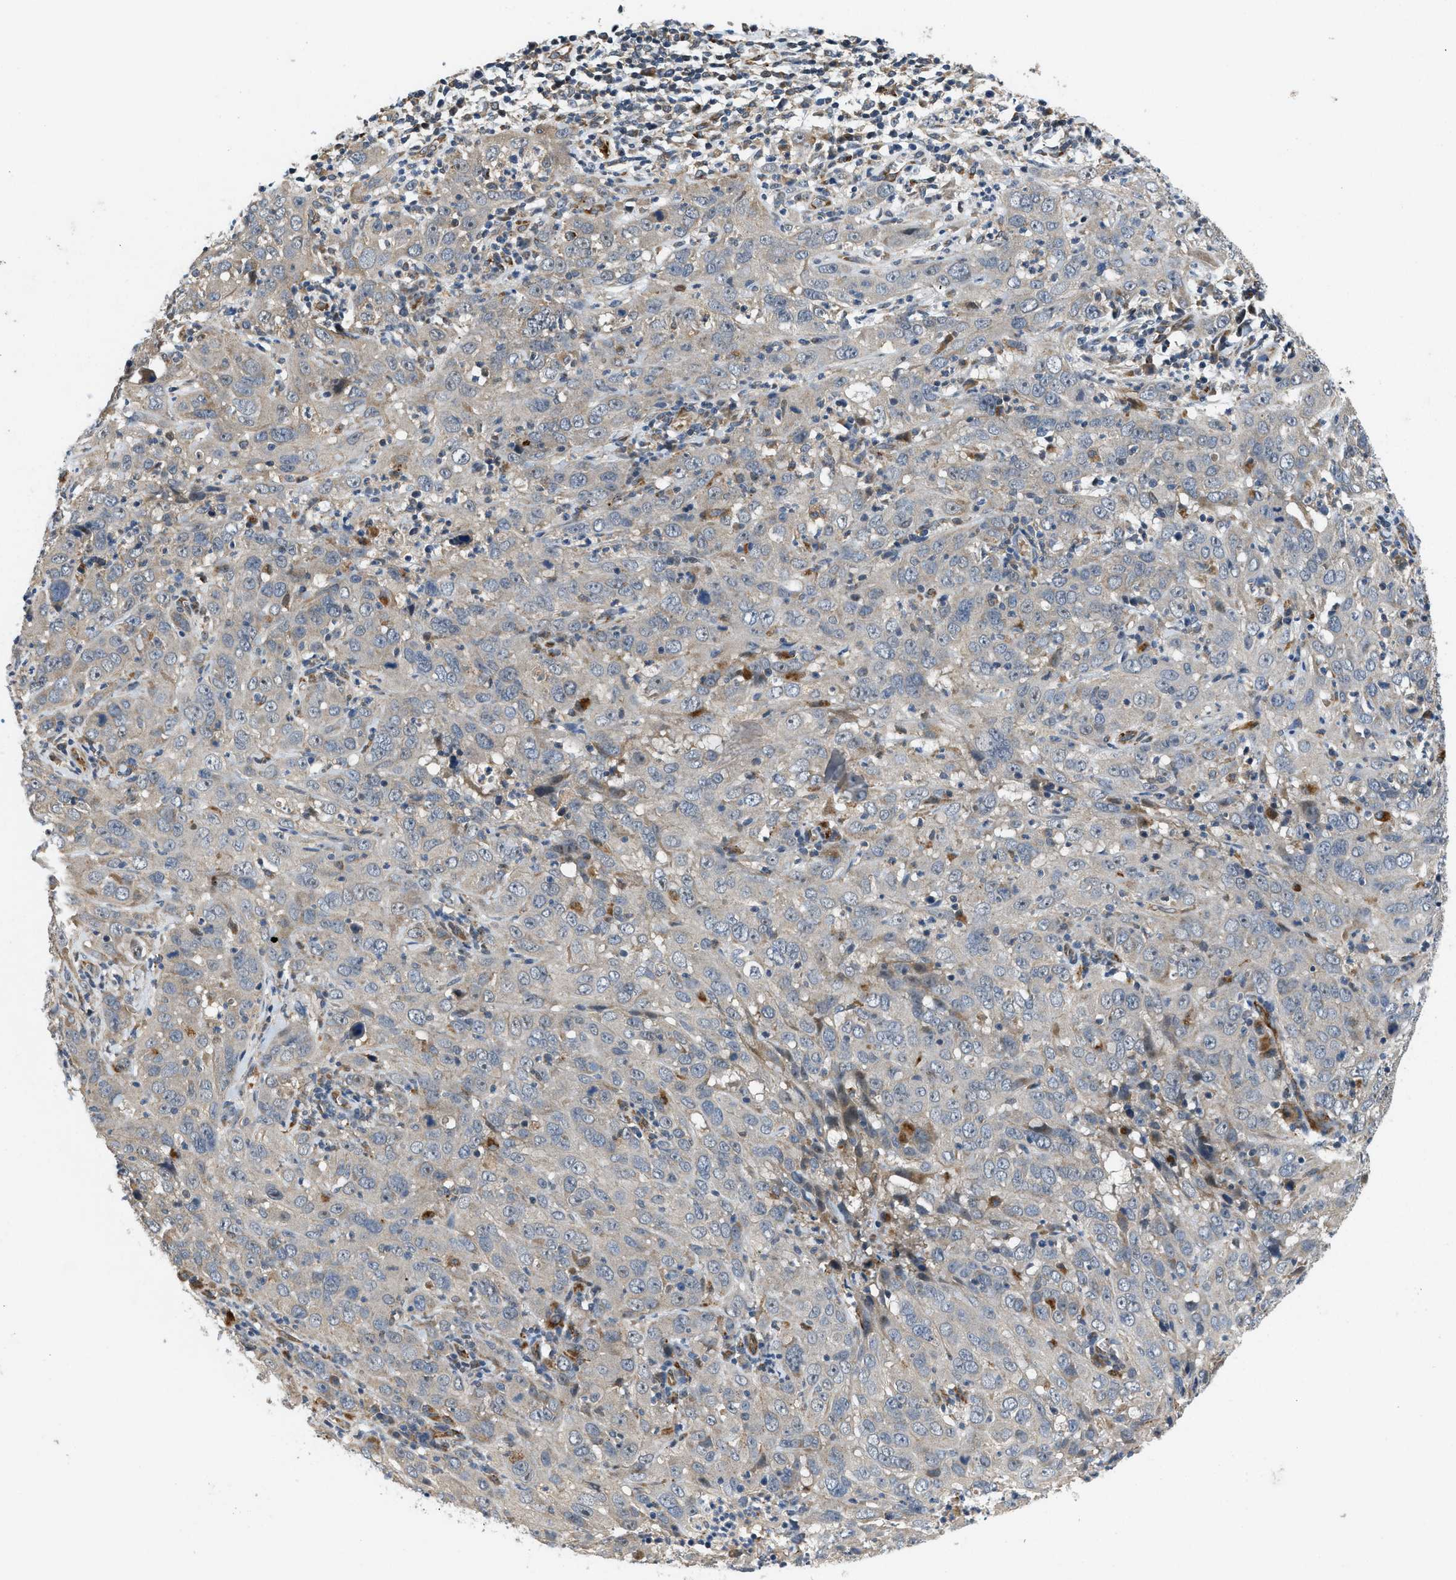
{"staining": {"intensity": "weak", "quantity": "<25%", "location": "cytoplasmic/membranous"}, "tissue": "cervical cancer", "cell_type": "Tumor cells", "image_type": "cancer", "snomed": [{"axis": "morphology", "description": "Squamous cell carcinoma, NOS"}, {"axis": "topography", "description": "Cervix"}], "caption": "High magnification brightfield microscopy of cervical cancer (squamous cell carcinoma) stained with DAB (brown) and counterstained with hematoxylin (blue): tumor cells show no significant positivity.", "gene": "ZNF599", "patient": {"sex": "female", "age": 32}}